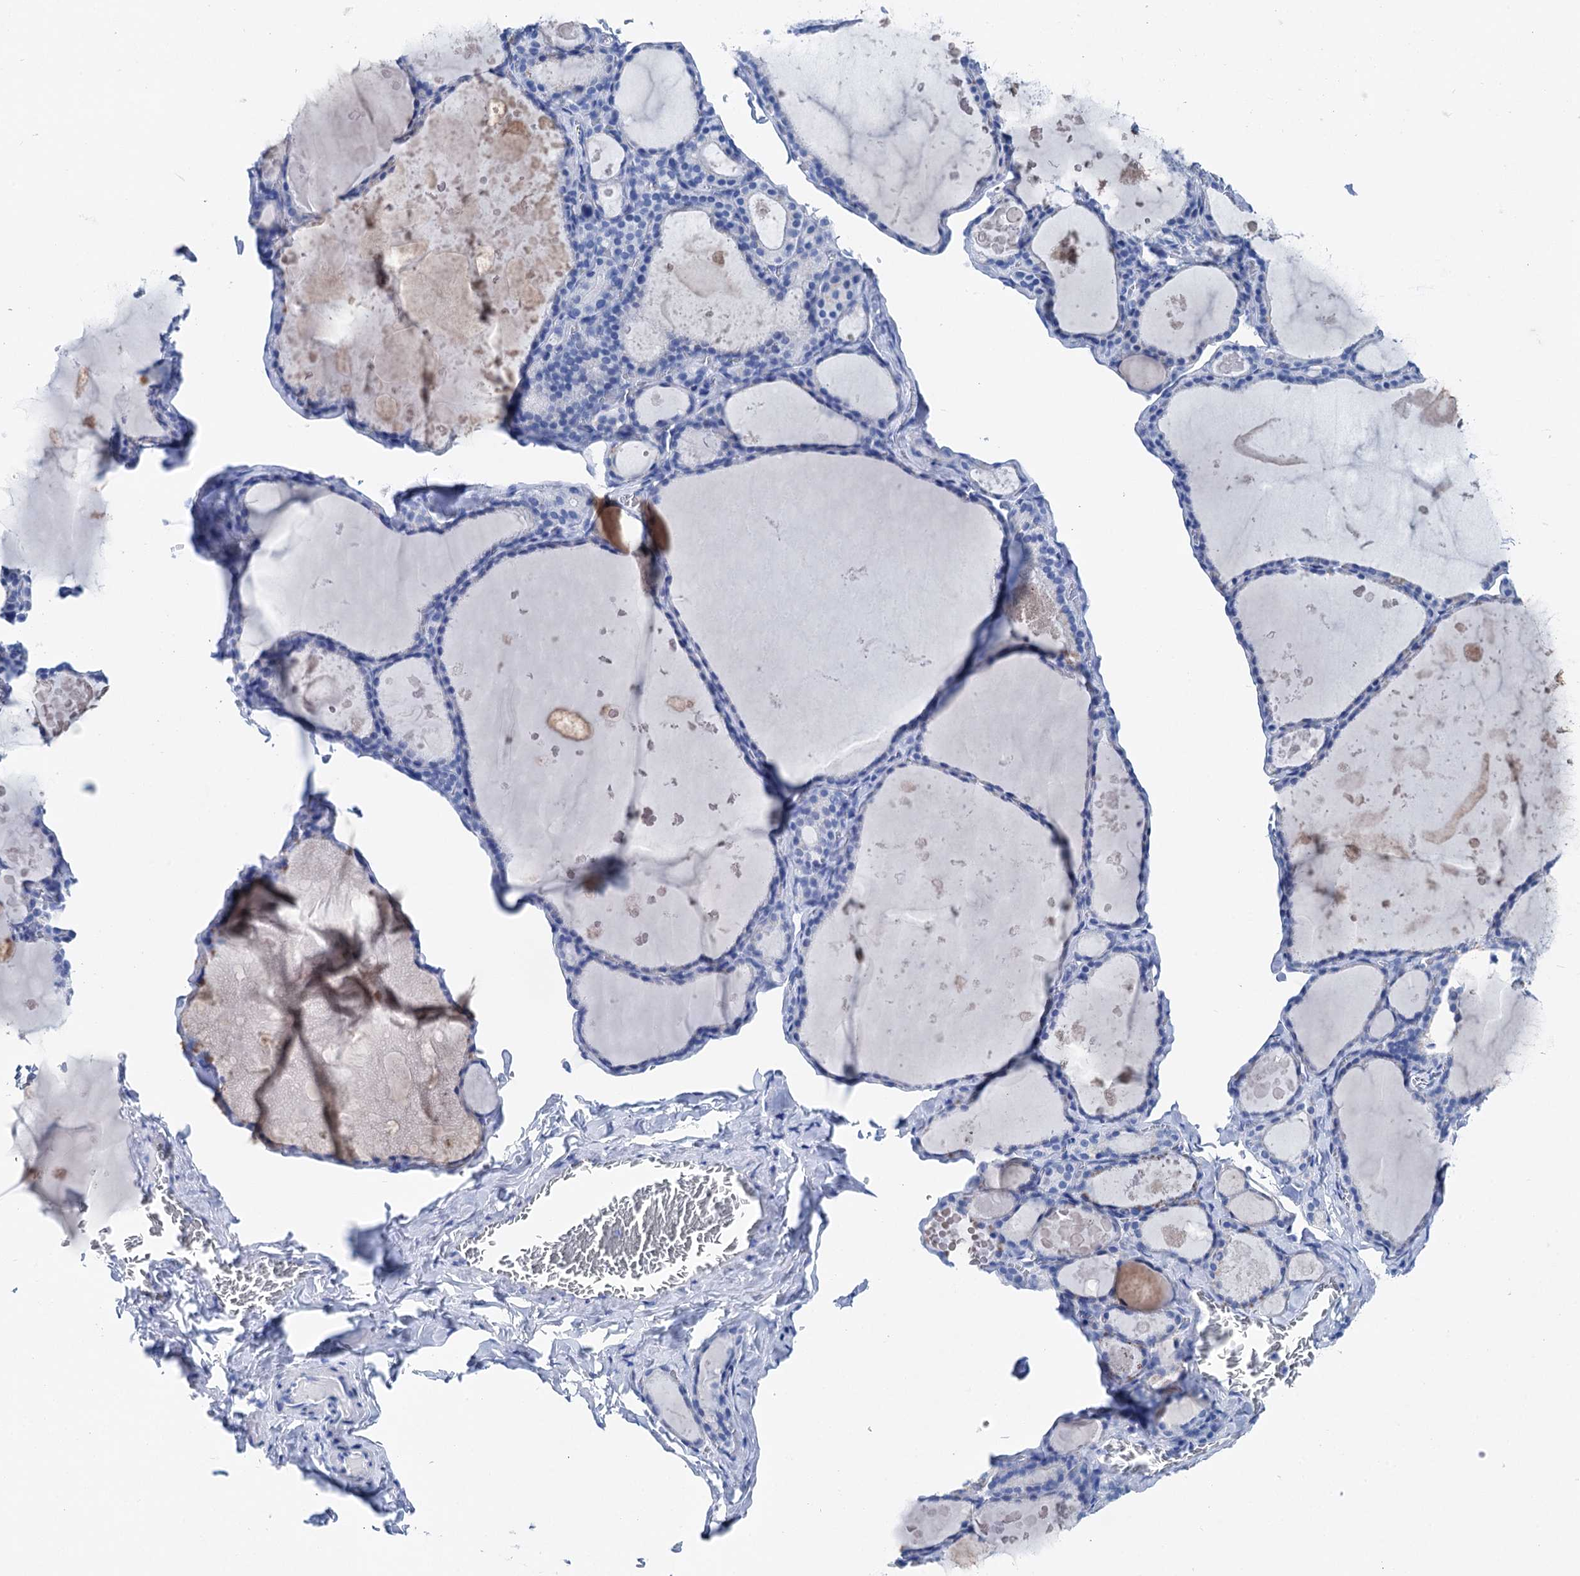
{"staining": {"intensity": "negative", "quantity": "none", "location": "none"}, "tissue": "thyroid gland", "cell_type": "Glandular cells", "image_type": "normal", "snomed": [{"axis": "morphology", "description": "Normal tissue, NOS"}, {"axis": "topography", "description": "Thyroid gland"}], "caption": "This is a photomicrograph of IHC staining of benign thyroid gland, which shows no expression in glandular cells.", "gene": "BRINP1", "patient": {"sex": "male", "age": 56}}